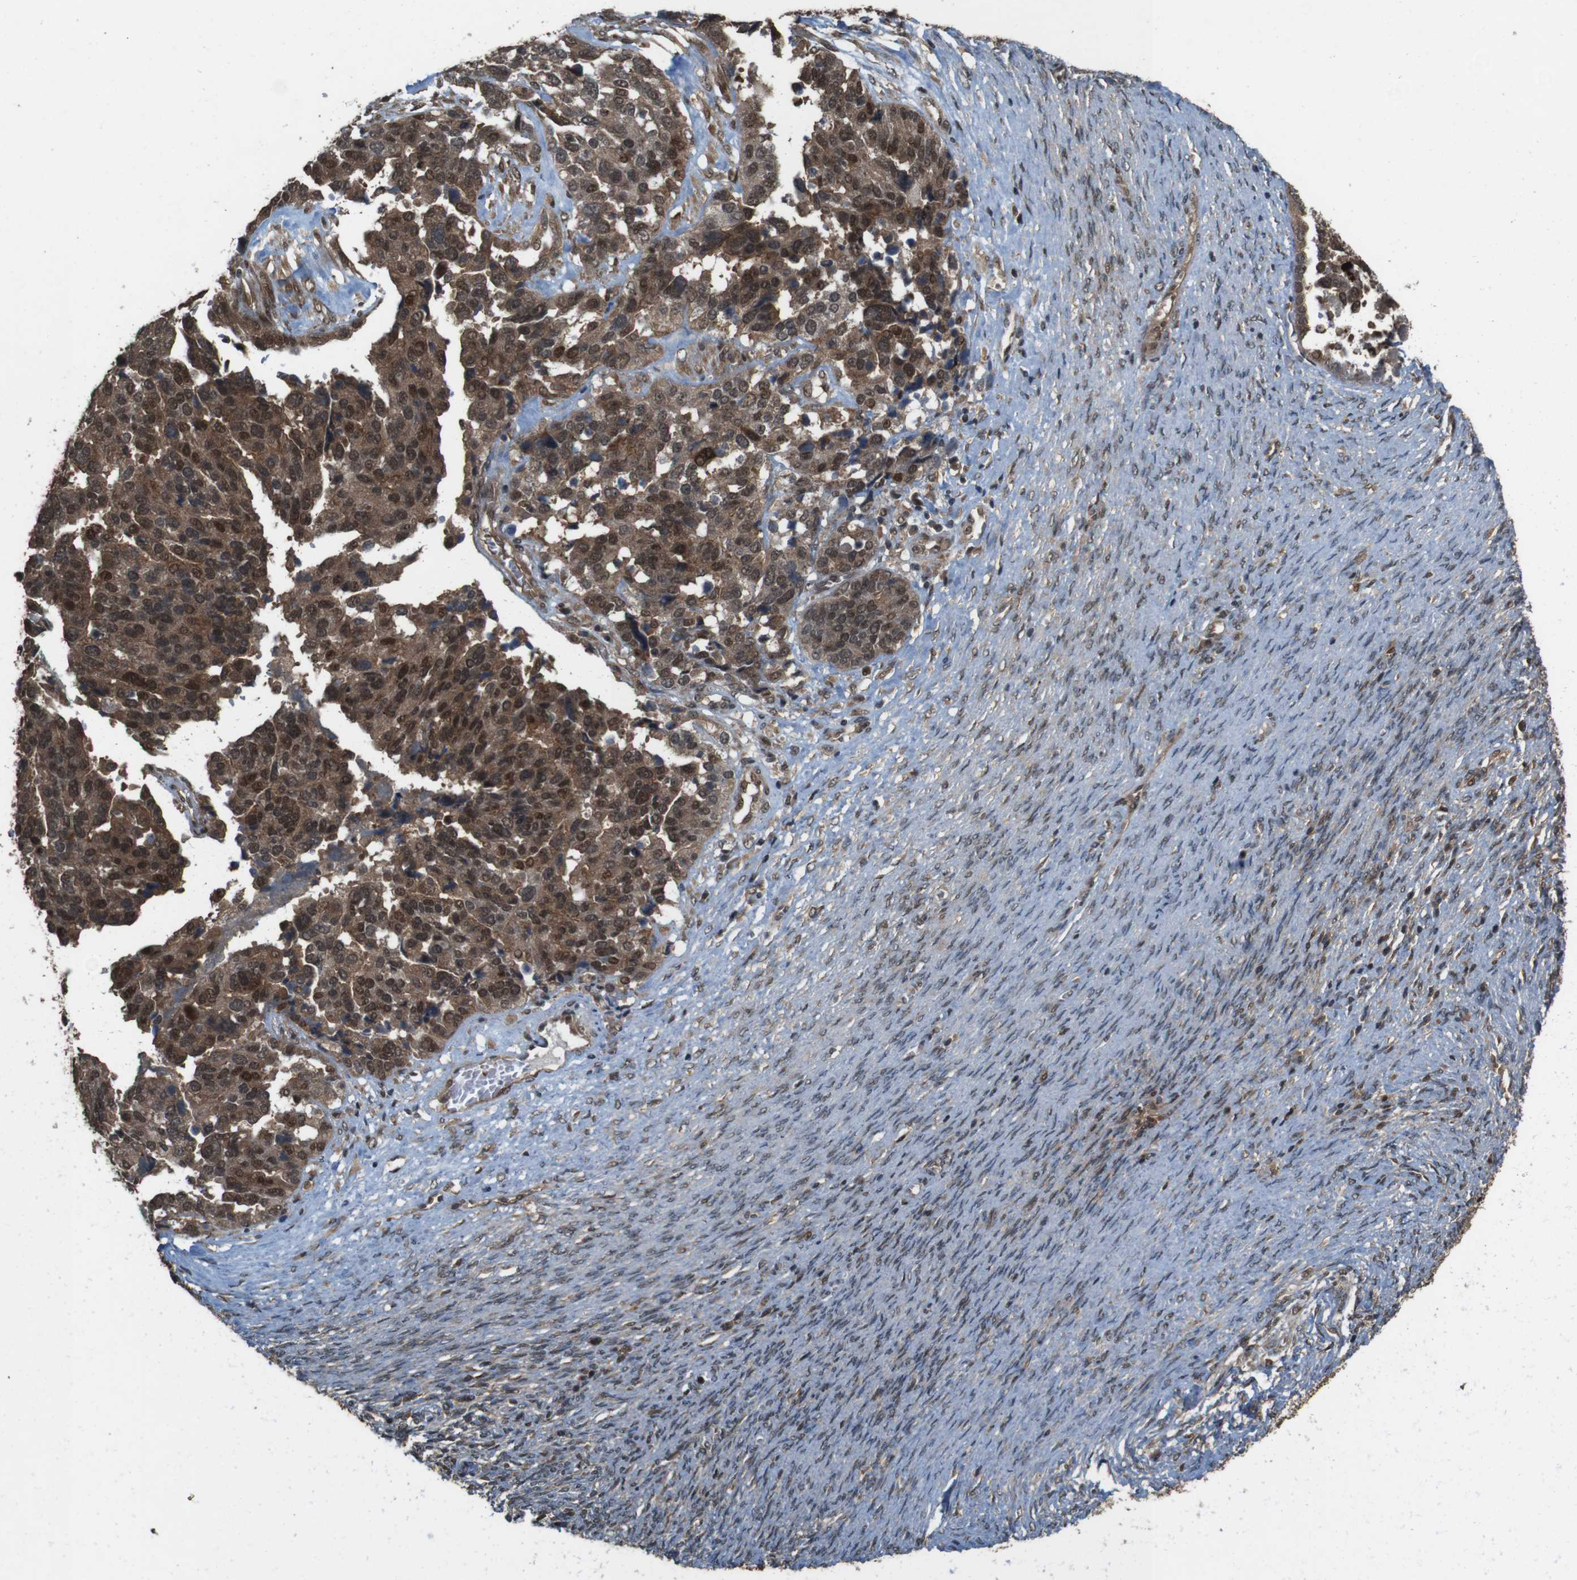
{"staining": {"intensity": "moderate", "quantity": ">75%", "location": "cytoplasmic/membranous,nuclear"}, "tissue": "ovarian cancer", "cell_type": "Tumor cells", "image_type": "cancer", "snomed": [{"axis": "morphology", "description": "Cystadenocarcinoma, serous, NOS"}, {"axis": "topography", "description": "Ovary"}], "caption": "Protein staining shows moderate cytoplasmic/membranous and nuclear expression in approximately >75% of tumor cells in serous cystadenocarcinoma (ovarian).", "gene": "CDC34", "patient": {"sex": "female", "age": 44}}